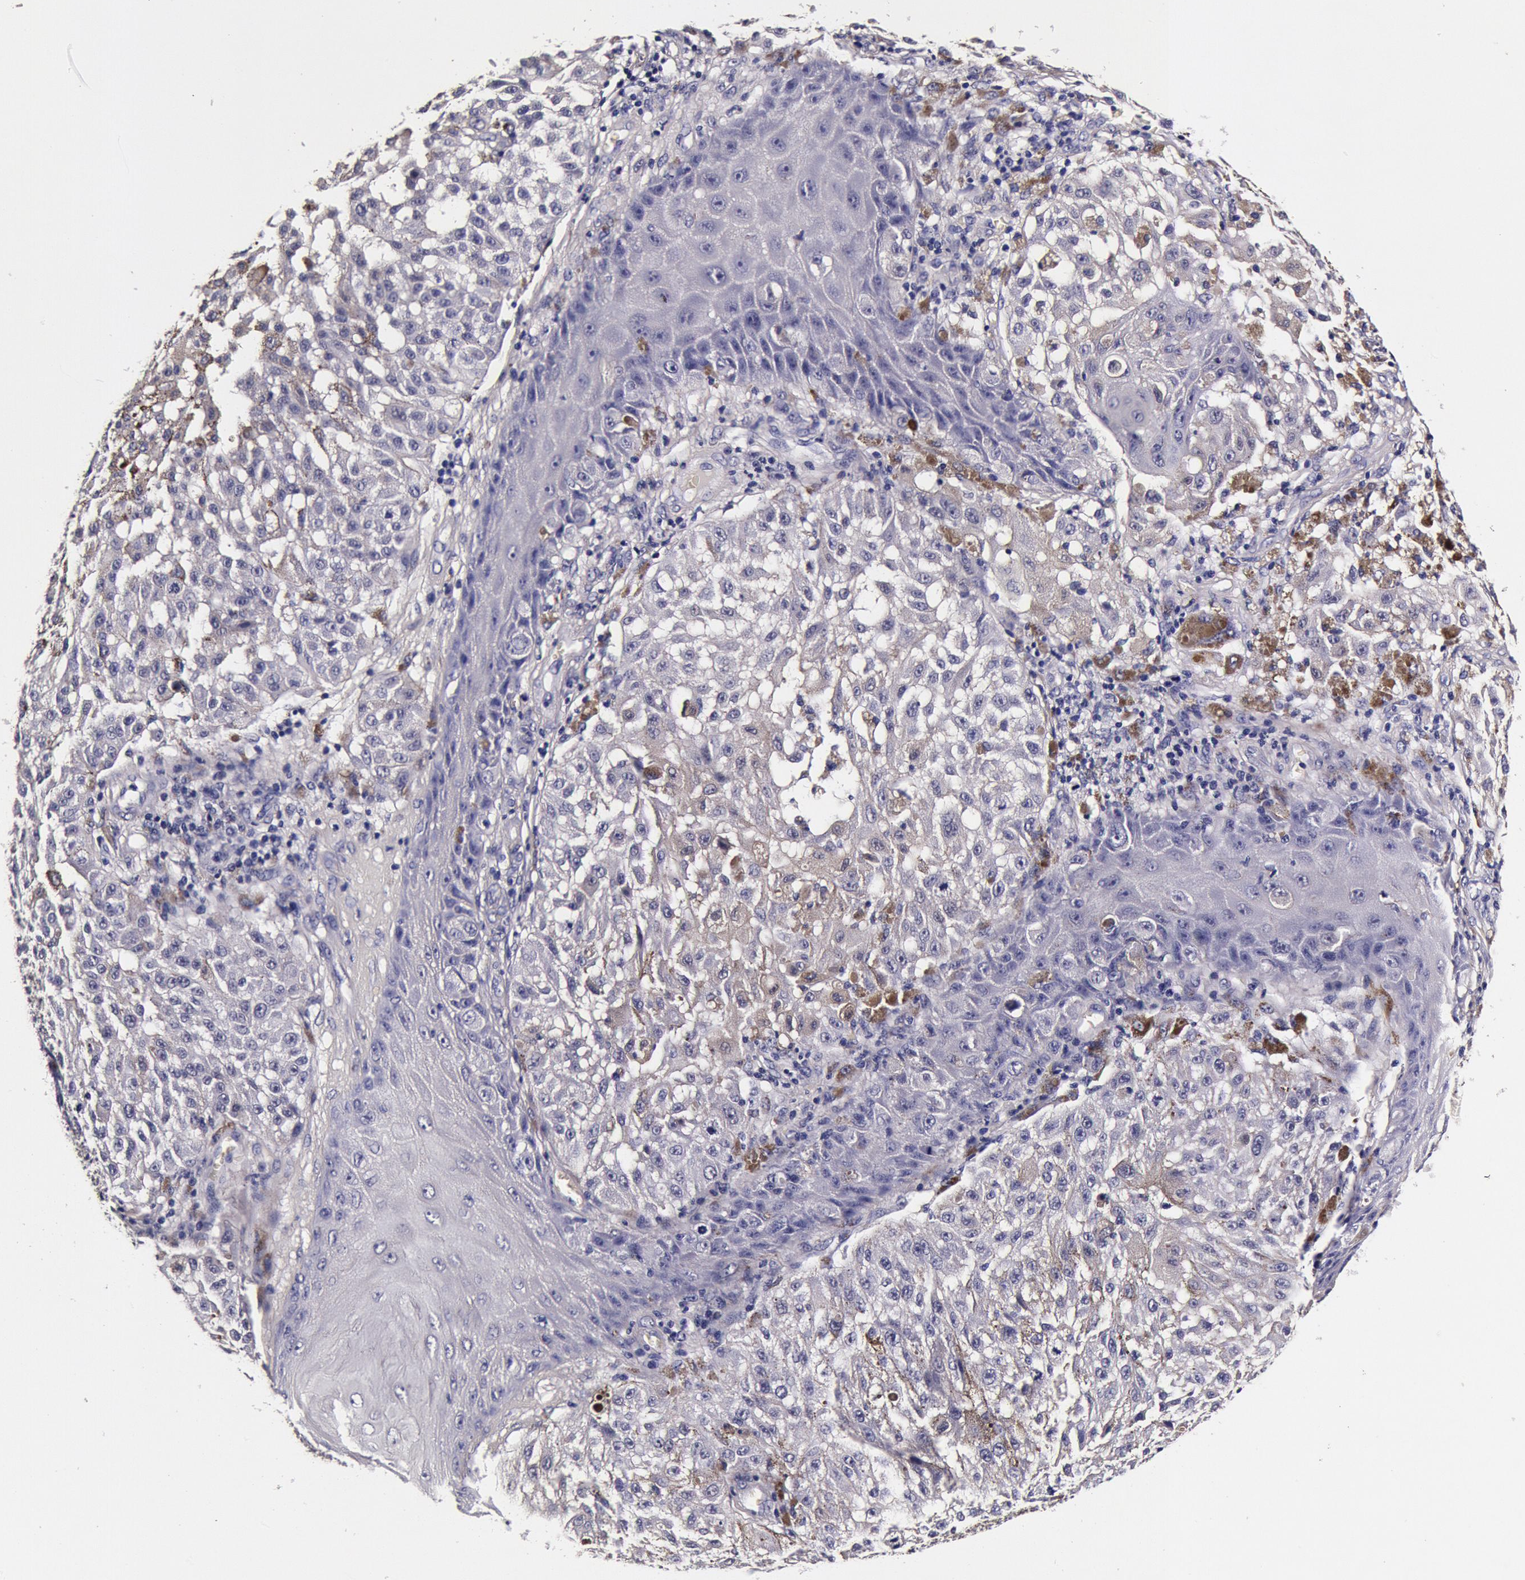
{"staining": {"intensity": "negative", "quantity": "none", "location": "none"}, "tissue": "melanoma", "cell_type": "Tumor cells", "image_type": "cancer", "snomed": [{"axis": "morphology", "description": "Malignant melanoma, NOS"}, {"axis": "topography", "description": "Skin"}], "caption": "Immunohistochemistry of human malignant melanoma reveals no expression in tumor cells.", "gene": "CCDC22", "patient": {"sex": "female", "age": 64}}